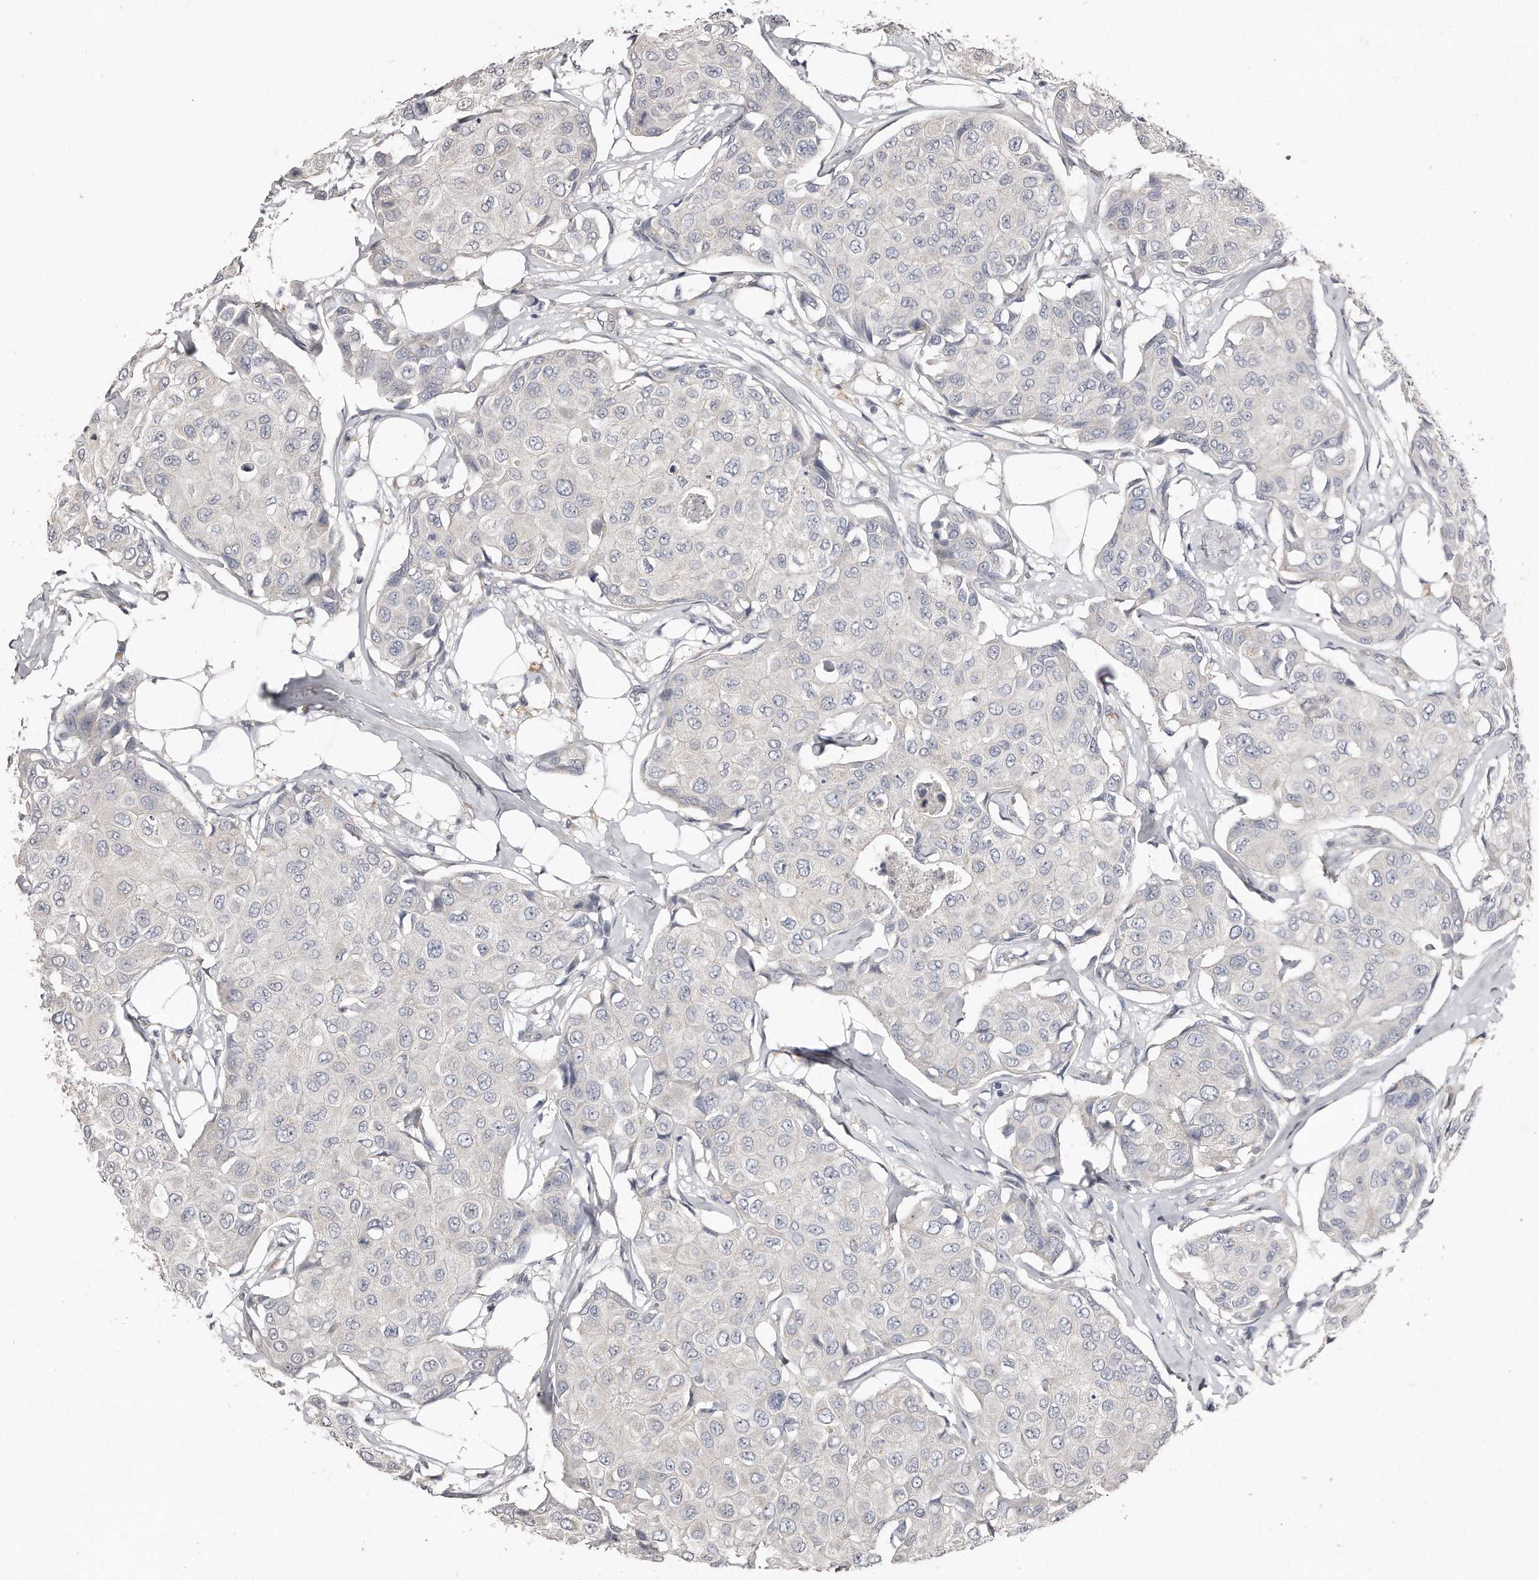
{"staining": {"intensity": "negative", "quantity": "none", "location": "none"}, "tissue": "breast cancer", "cell_type": "Tumor cells", "image_type": "cancer", "snomed": [{"axis": "morphology", "description": "Duct carcinoma"}, {"axis": "topography", "description": "Breast"}], "caption": "Breast cancer (intraductal carcinoma) was stained to show a protein in brown. There is no significant staining in tumor cells.", "gene": "LMOD1", "patient": {"sex": "female", "age": 80}}